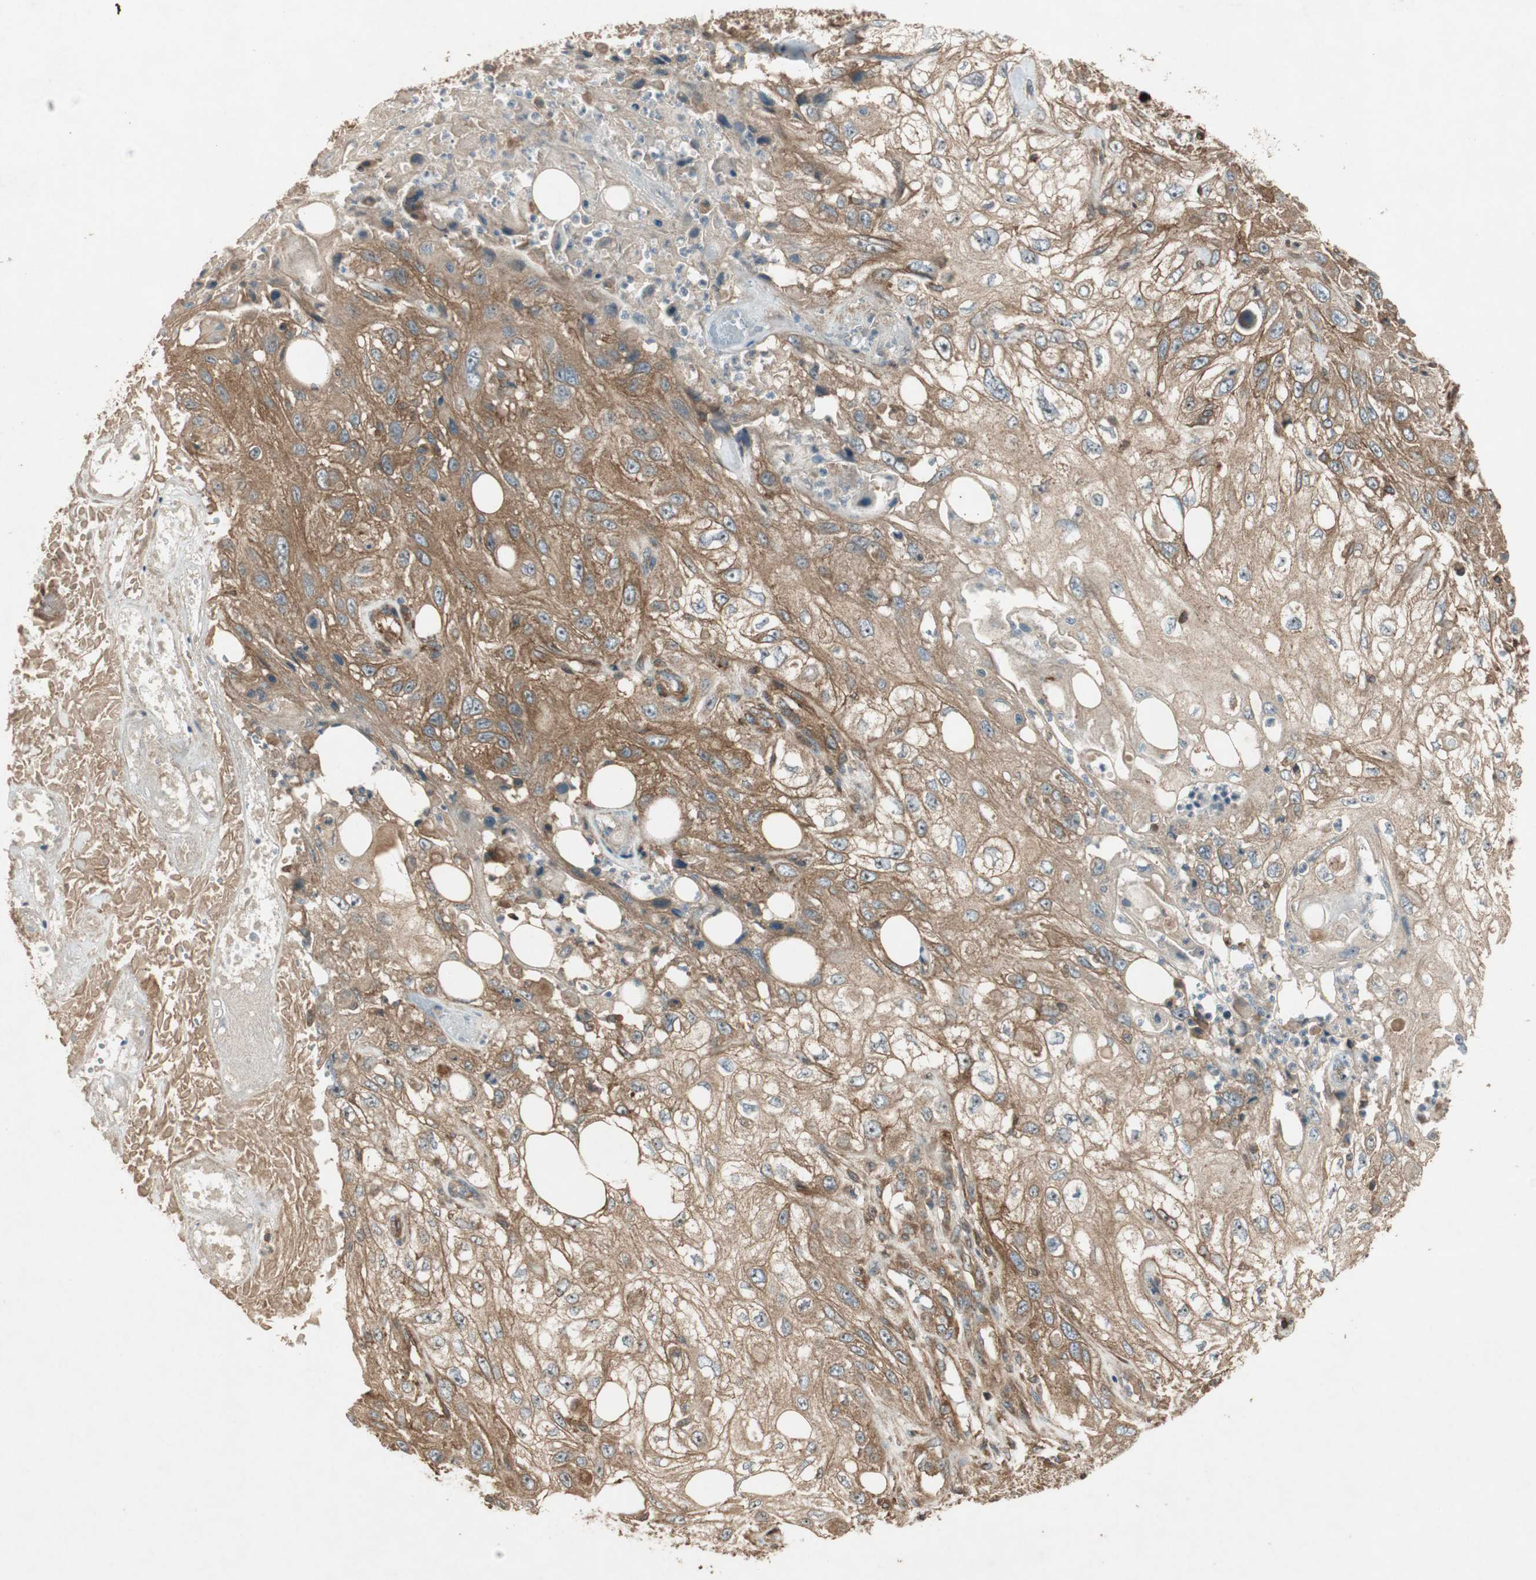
{"staining": {"intensity": "moderate", "quantity": ">75%", "location": "cytoplasmic/membranous"}, "tissue": "skin cancer", "cell_type": "Tumor cells", "image_type": "cancer", "snomed": [{"axis": "morphology", "description": "Squamous cell carcinoma, NOS"}, {"axis": "topography", "description": "Skin"}], "caption": "Protein expression by immunohistochemistry demonstrates moderate cytoplasmic/membranous positivity in about >75% of tumor cells in squamous cell carcinoma (skin).", "gene": "BTN3A3", "patient": {"sex": "male", "age": 75}}